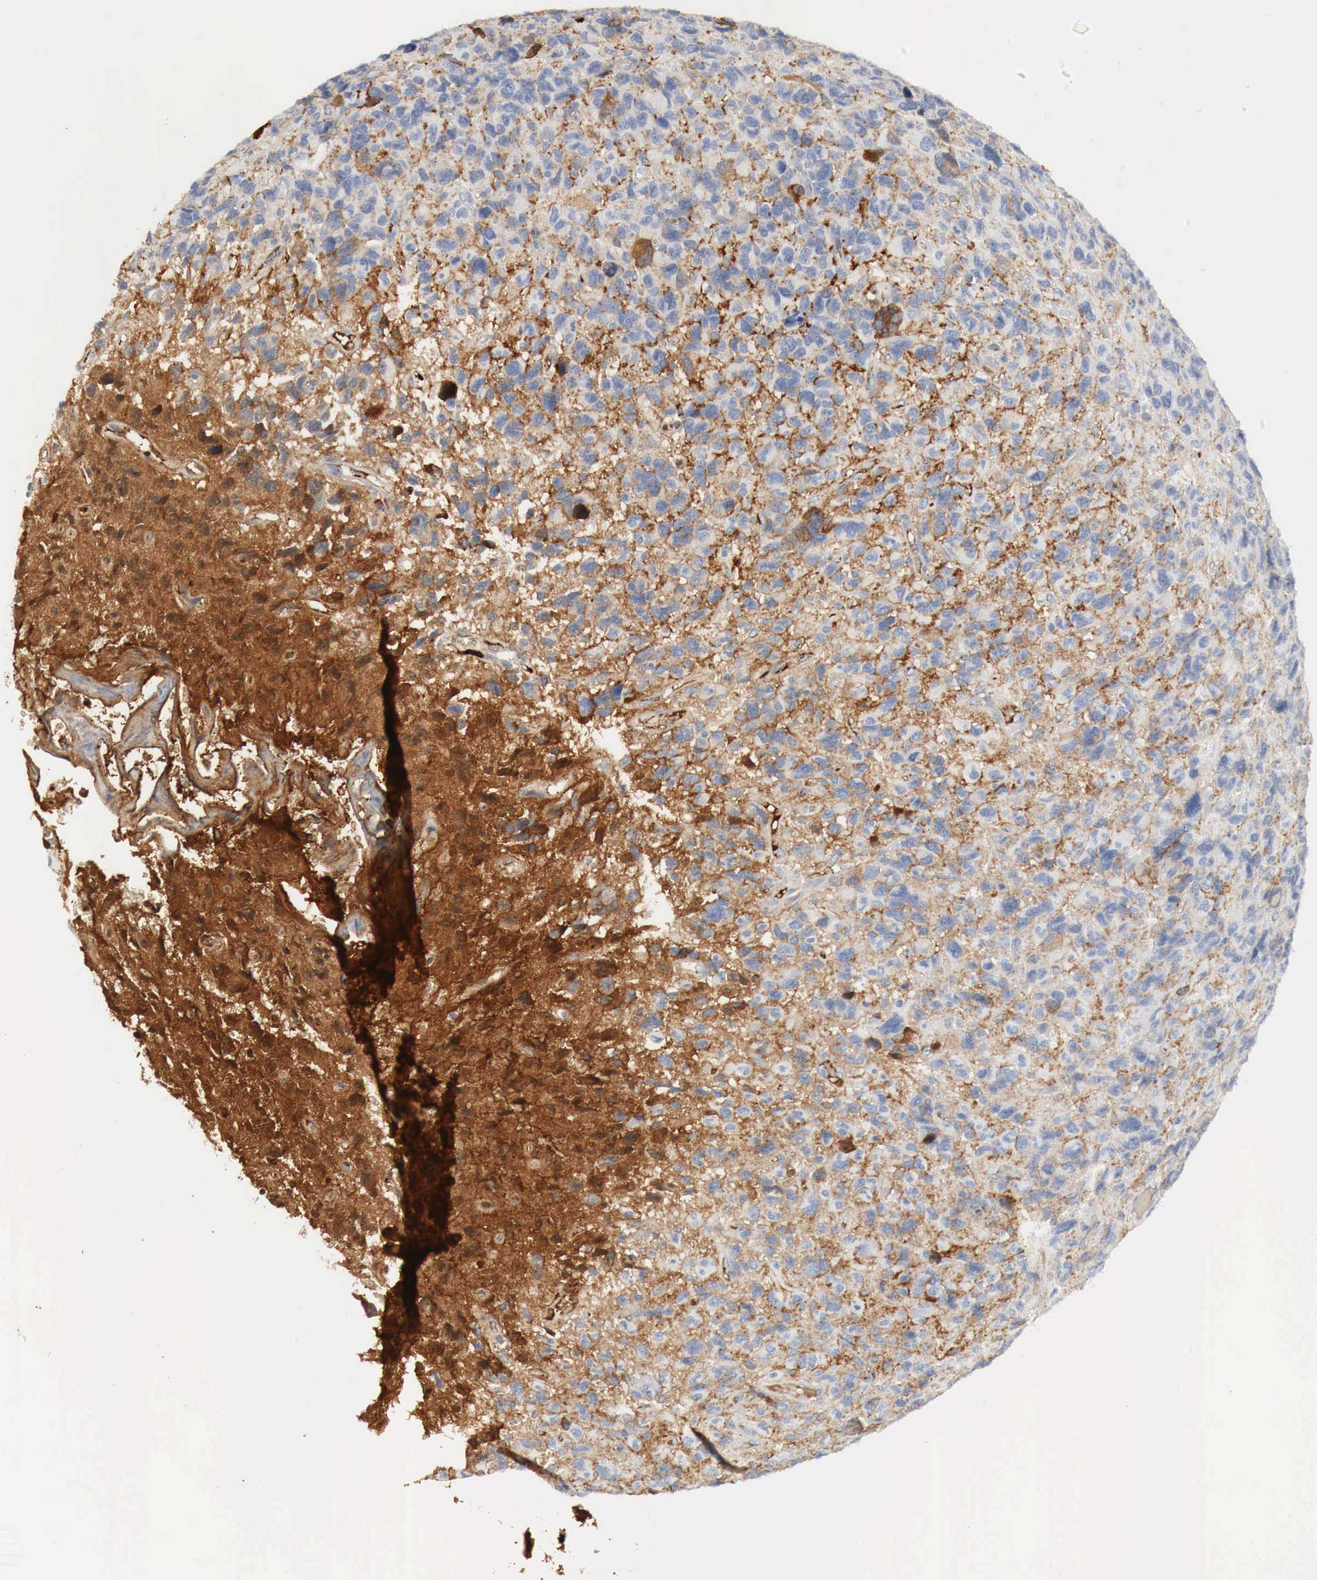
{"staining": {"intensity": "negative", "quantity": "none", "location": "none"}, "tissue": "glioma", "cell_type": "Tumor cells", "image_type": "cancer", "snomed": [{"axis": "morphology", "description": "Glioma, malignant, High grade"}, {"axis": "topography", "description": "Brain"}], "caption": "Tumor cells show no significant protein positivity in glioma.", "gene": "IGLC3", "patient": {"sex": "female", "age": 60}}